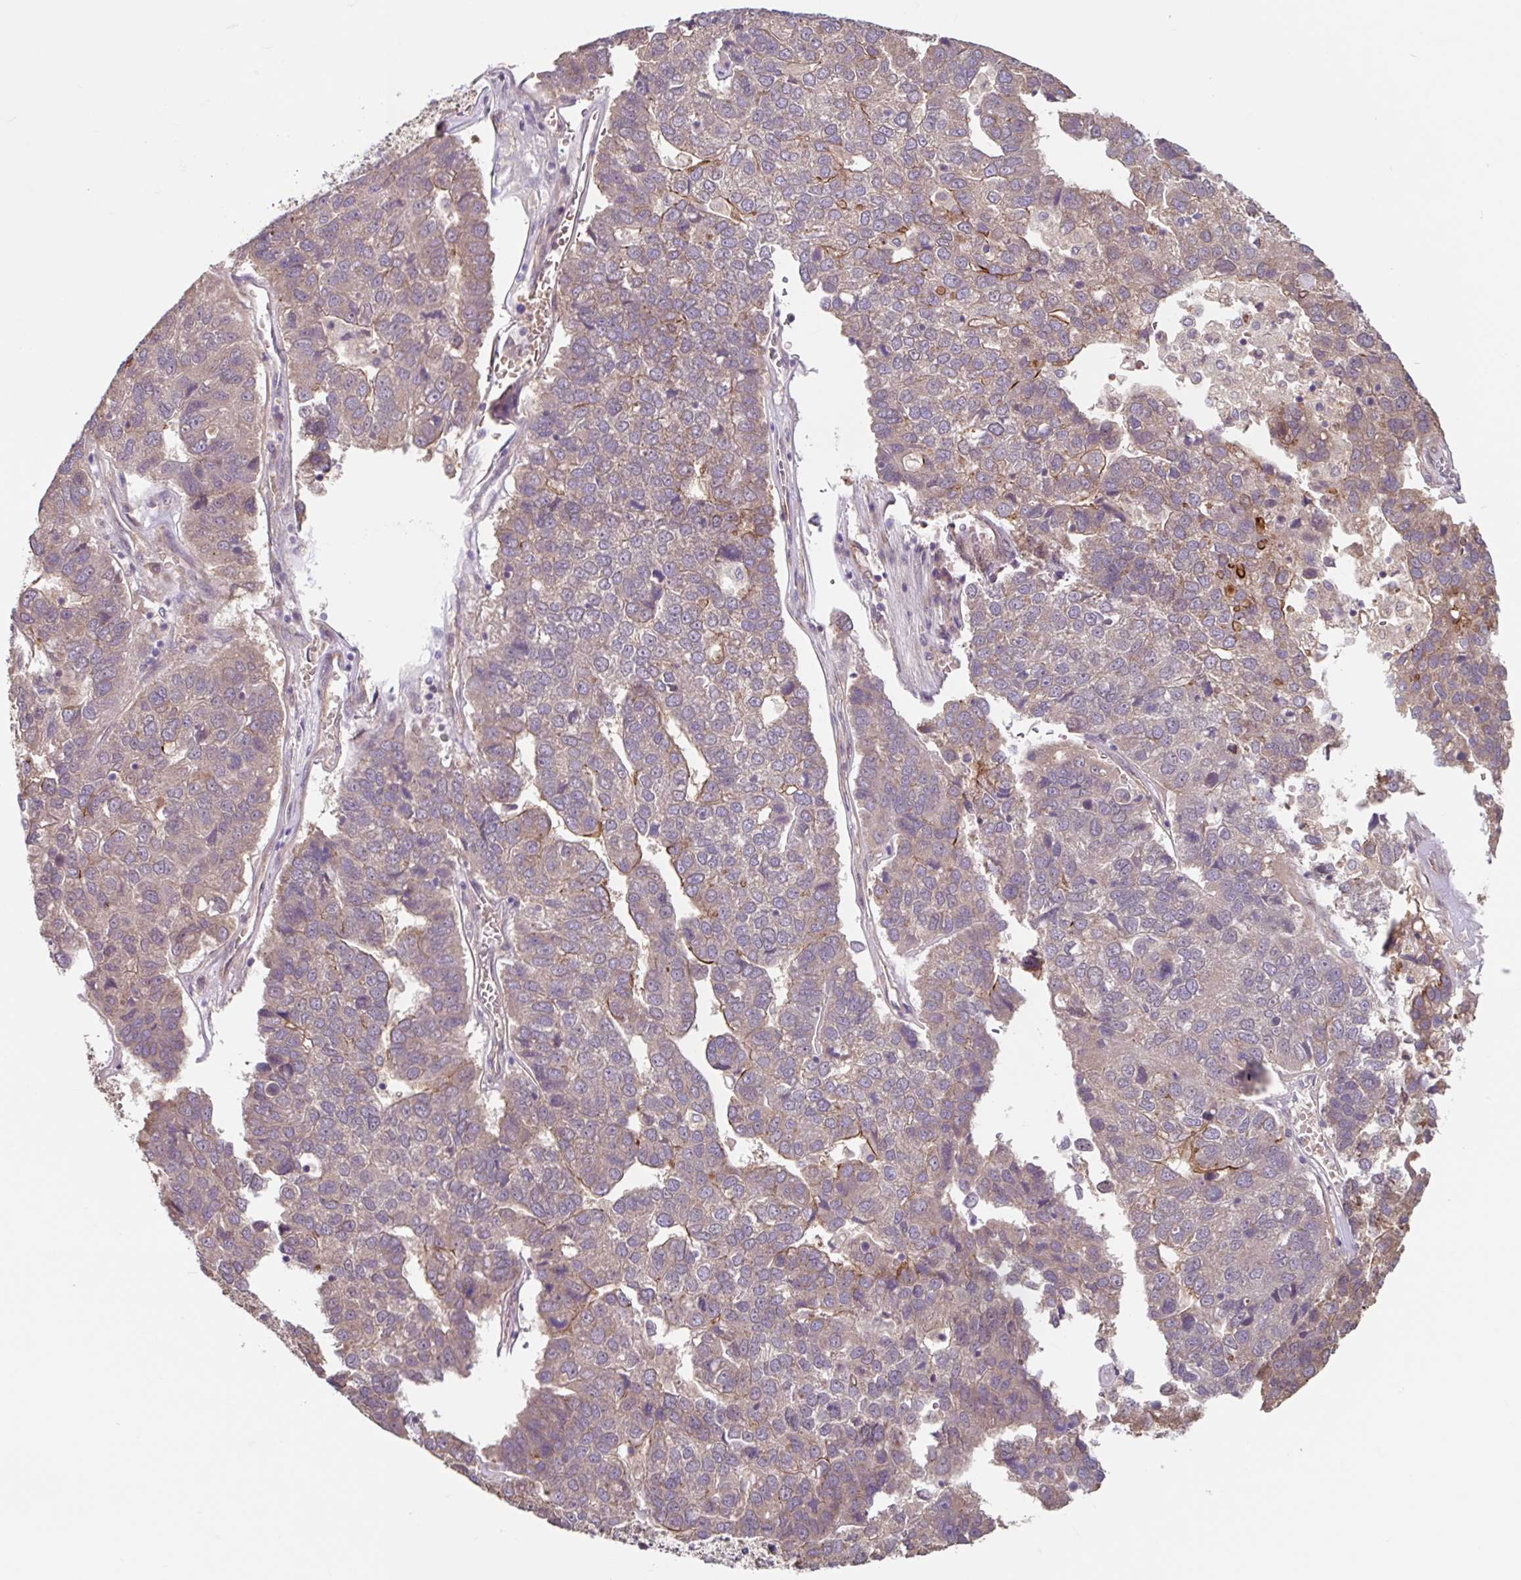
{"staining": {"intensity": "moderate", "quantity": "<25%", "location": "cytoplasmic/membranous"}, "tissue": "pancreatic cancer", "cell_type": "Tumor cells", "image_type": "cancer", "snomed": [{"axis": "morphology", "description": "Adenocarcinoma, NOS"}, {"axis": "topography", "description": "Pancreas"}], "caption": "Adenocarcinoma (pancreatic) stained with a brown dye reveals moderate cytoplasmic/membranous positive staining in approximately <25% of tumor cells.", "gene": "STYXL1", "patient": {"sex": "female", "age": 61}}